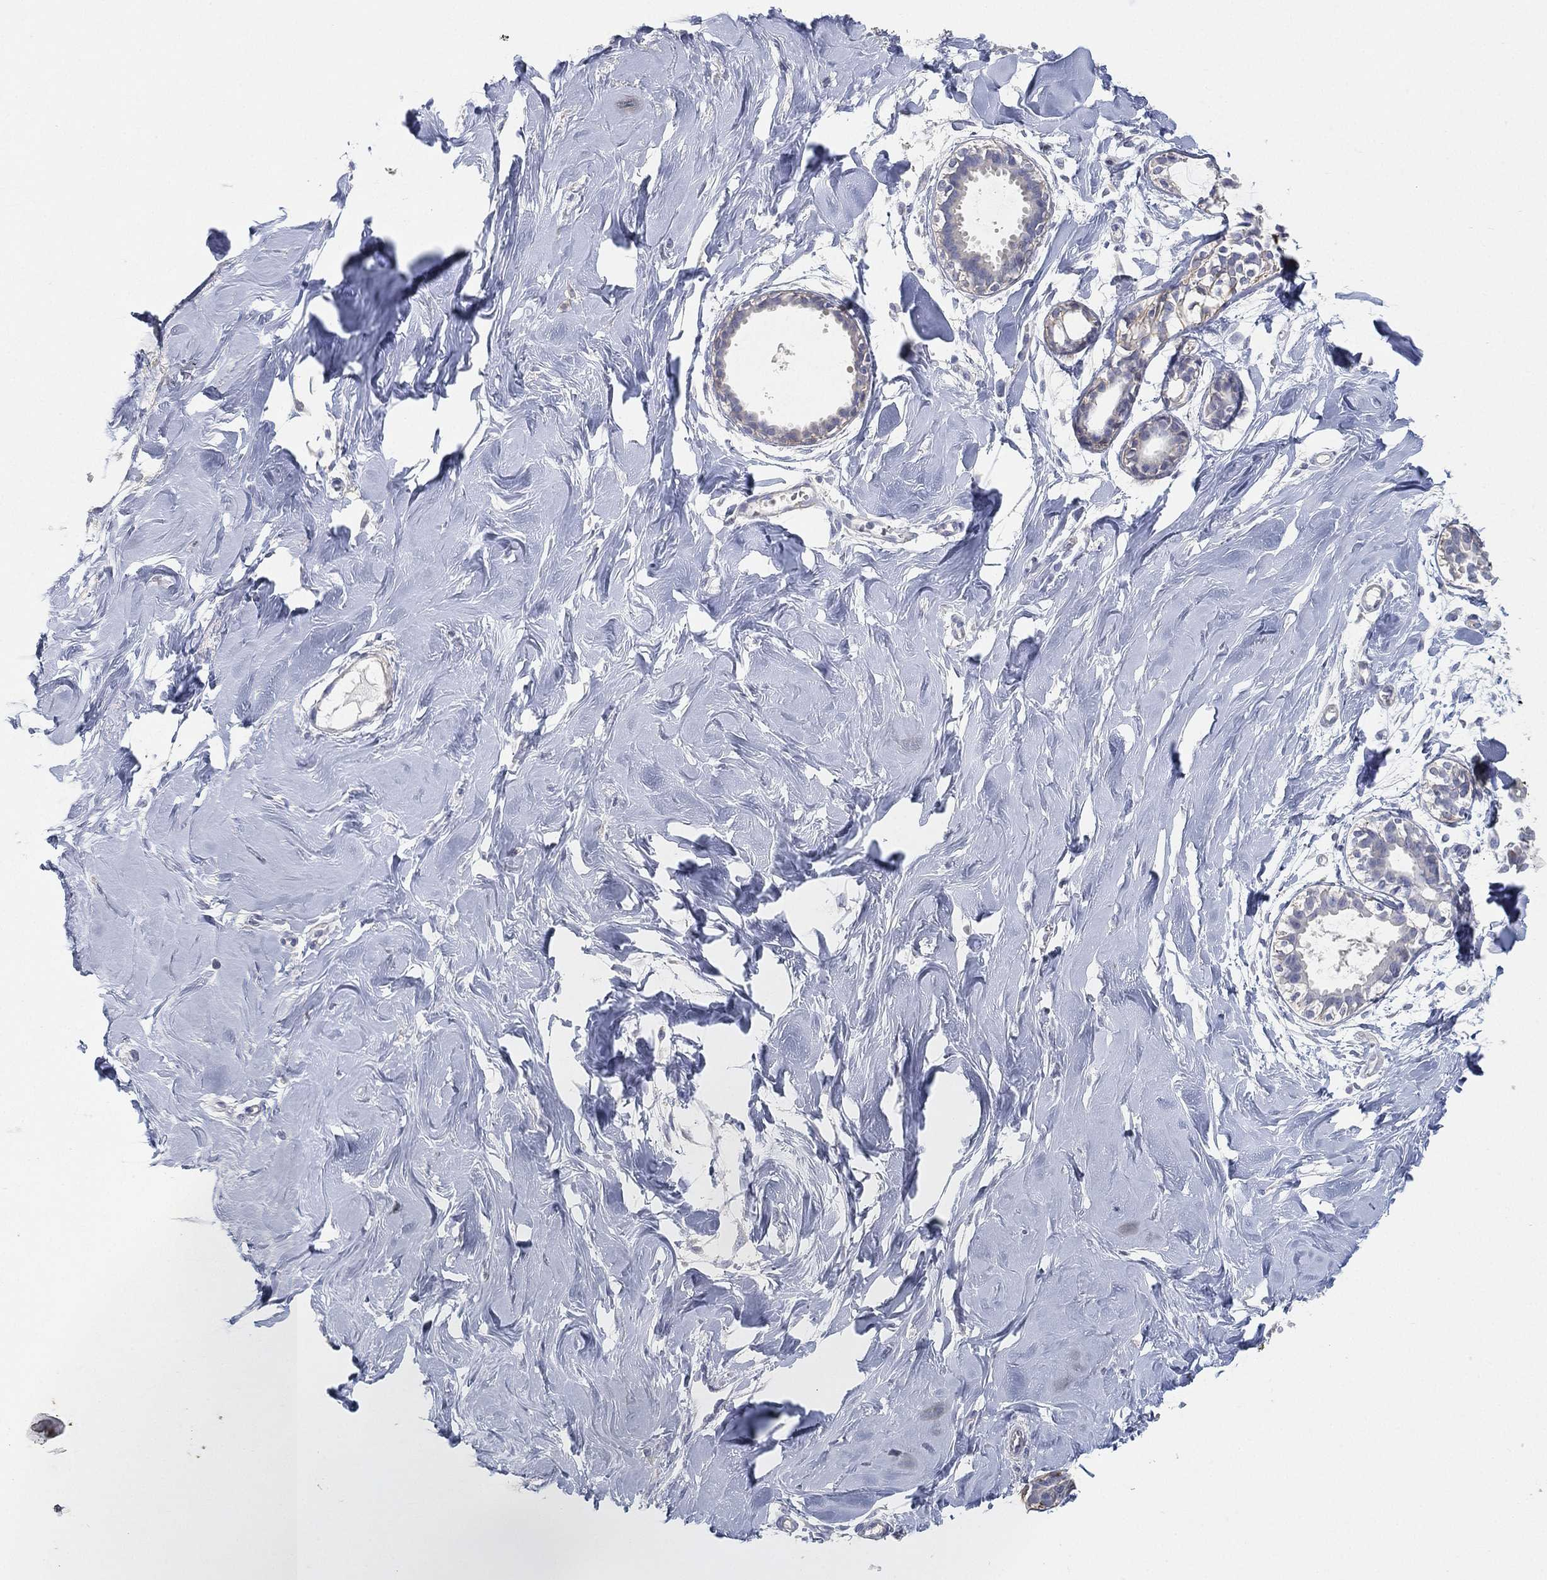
{"staining": {"intensity": "negative", "quantity": "none", "location": "none"}, "tissue": "soft tissue", "cell_type": "Fibroblasts", "image_type": "normal", "snomed": [{"axis": "morphology", "description": "Normal tissue, NOS"}, {"axis": "topography", "description": "Breast"}], "caption": "The image demonstrates no significant staining in fibroblasts of soft tissue.", "gene": "FAM187B", "patient": {"sex": "female", "age": 49}}